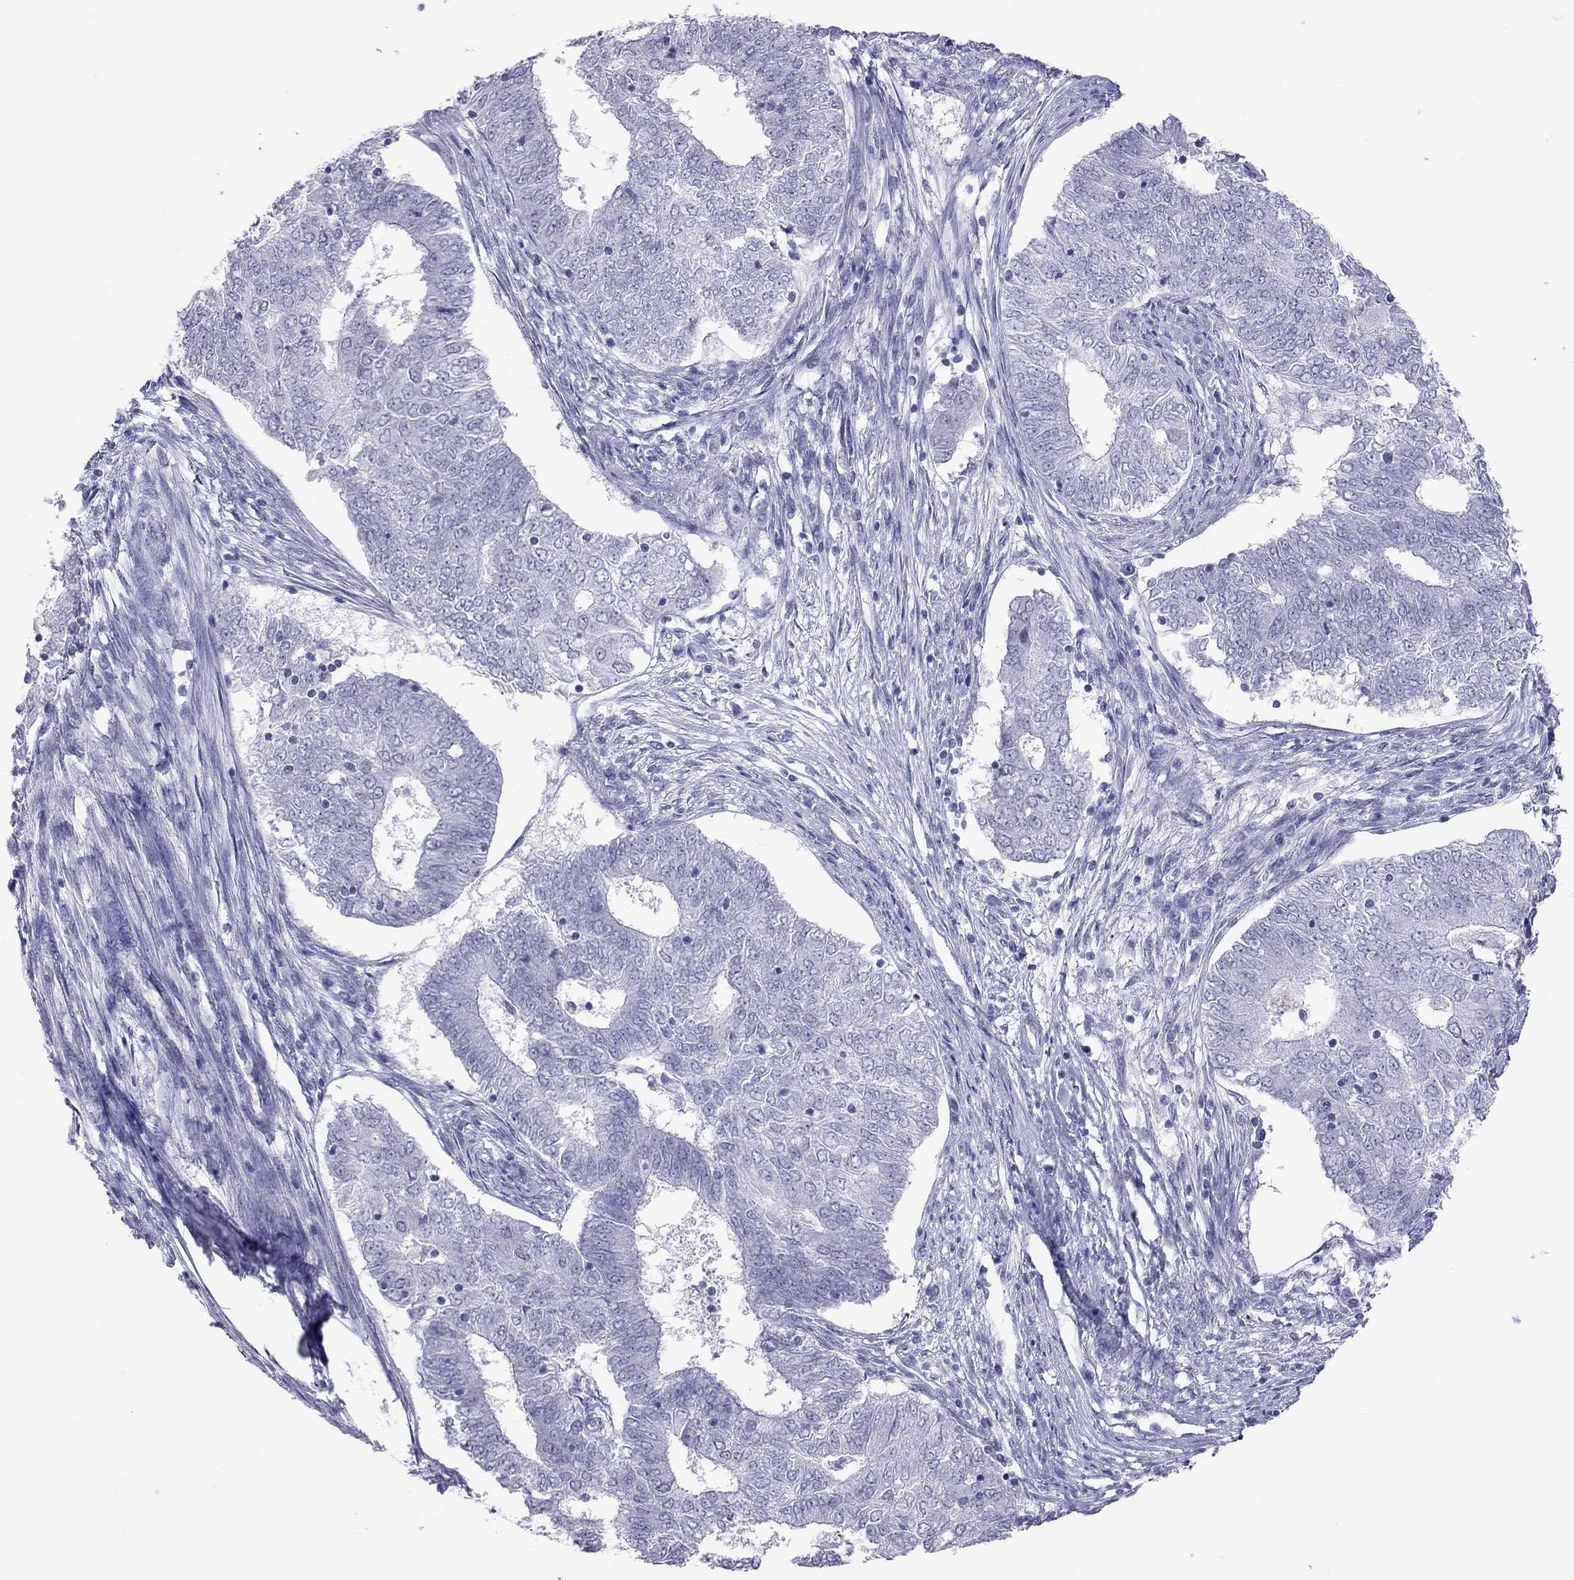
{"staining": {"intensity": "negative", "quantity": "none", "location": "none"}, "tissue": "endometrial cancer", "cell_type": "Tumor cells", "image_type": "cancer", "snomed": [{"axis": "morphology", "description": "Adenocarcinoma, NOS"}, {"axis": "topography", "description": "Endometrium"}], "caption": "This micrograph is of endometrial adenocarcinoma stained with IHC to label a protein in brown with the nuclei are counter-stained blue. There is no positivity in tumor cells.", "gene": "JHY", "patient": {"sex": "female", "age": 62}}